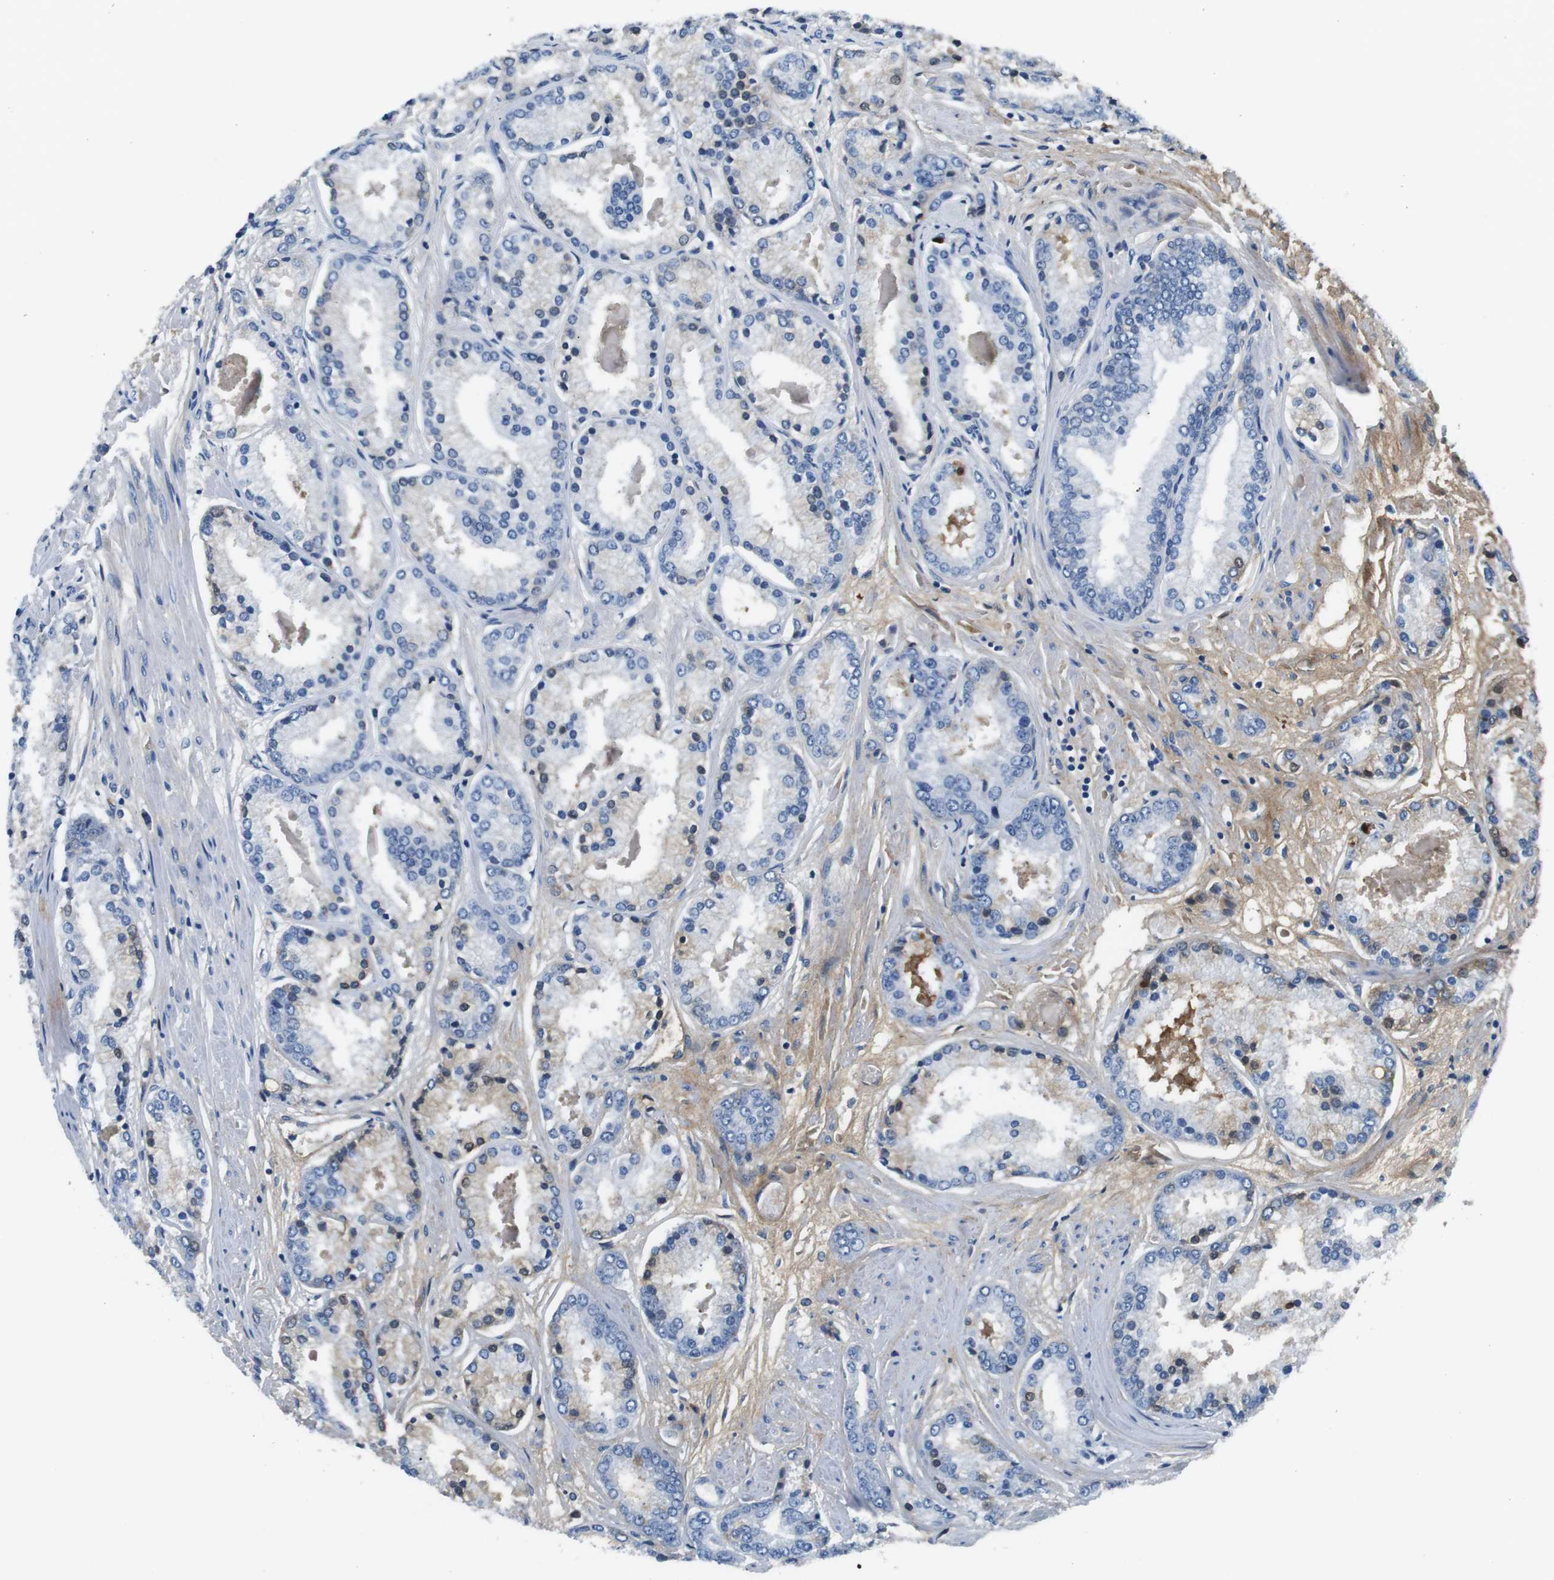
{"staining": {"intensity": "negative", "quantity": "none", "location": "none"}, "tissue": "prostate cancer", "cell_type": "Tumor cells", "image_type": "cancer", "snomed": [{"axis": "morphology", "description": "Adenocarcinoma, High grade"}, {"axis": "topography", "description": "Prostate"}], "caption": "High-grade adenocarcinoma (prostate) was stained to show a protein in brown. There is no significant positivity in tumor cells.", "gene": "IGKC", "patient": {"sex": "male", "age": 59}}